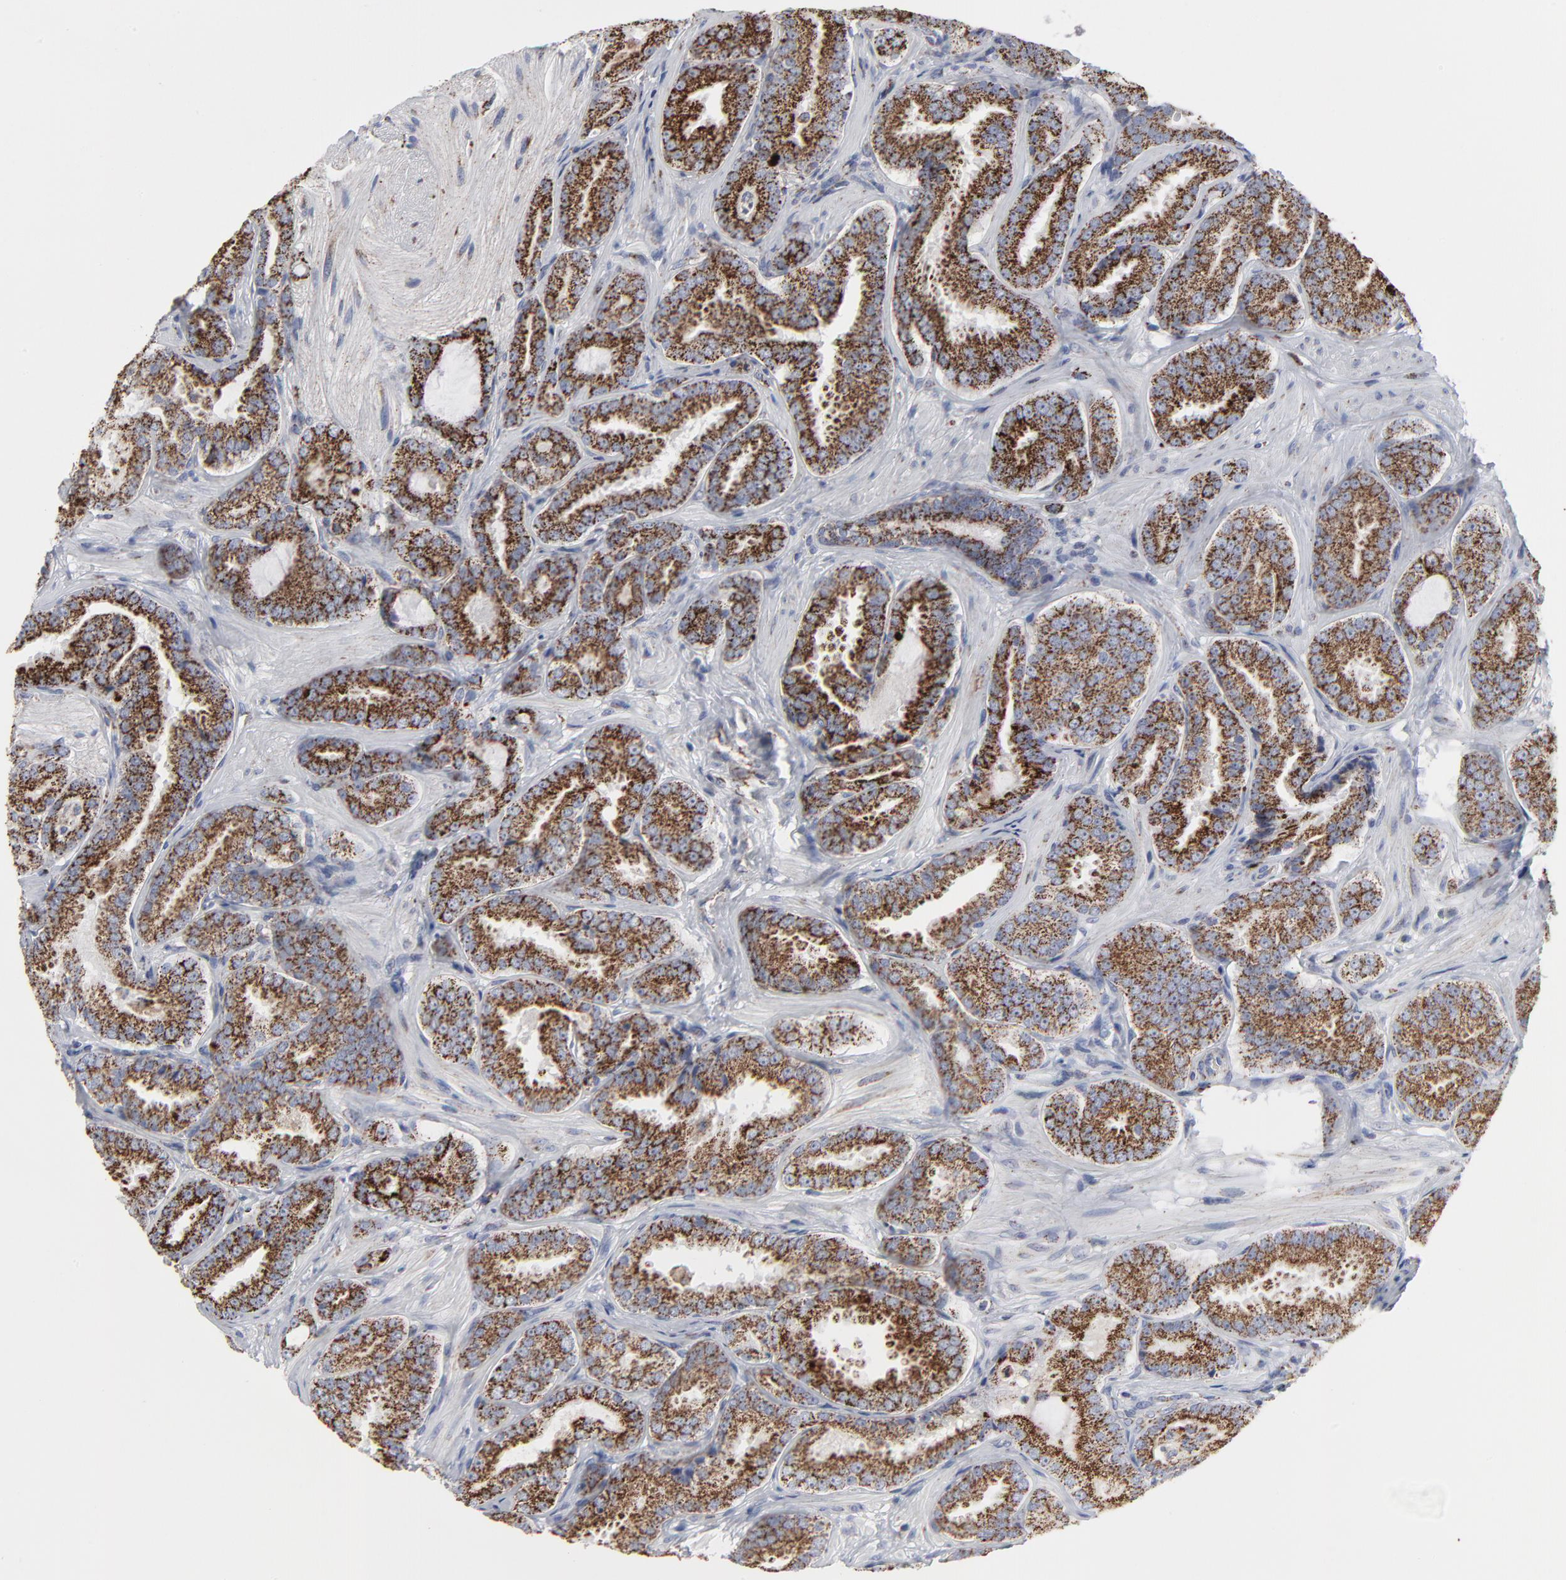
{"staining": {"intensity": "moderate", "quantity": ">75%", "location": "cytoplasmic/membranous"}, "tissue": "prostate cancer", "cell_type": "Tumor cells", "image_type": "cancer", "snomed": [{"axis": "morphology", "description": "Adenocarcinoma, Low grade"}, {"axis": "topography", "description": "Prostate"}], "caption": "Immunohistochemical staining of low-grade adenocarcinoma (prostate) demonstrates moderate cytoplasmic/membranous protein expression in approximately >75% of tumor cells.", "gene": "TXNRD2", "patient": {"sex": "male", "age": 59}}